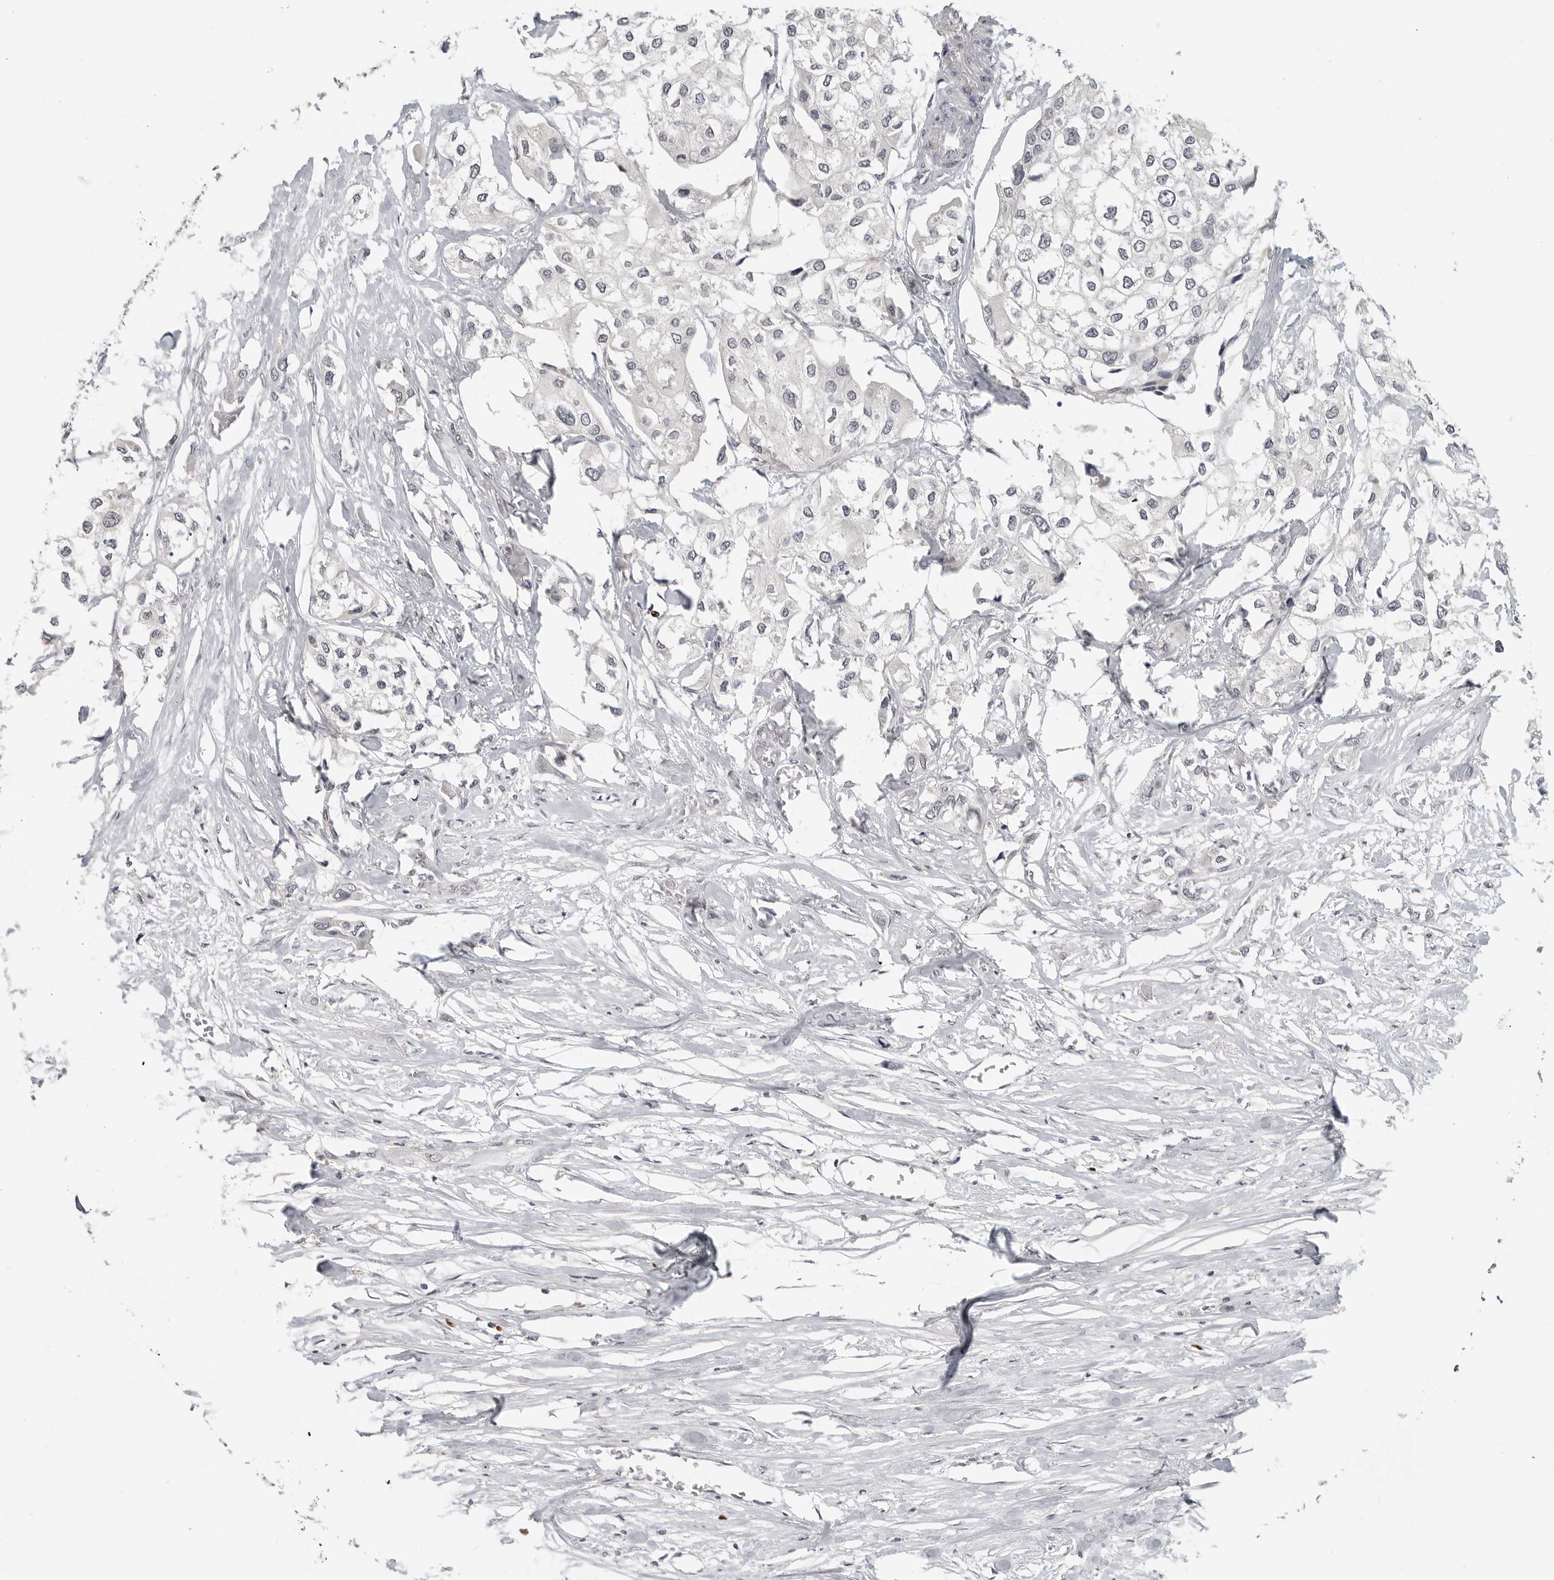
{"staining": {"intensity": "negative", "quantity": "none", "location": "none"}, "tissue": "urothelial cancer", "cell_type": "Tumor cells", "image_type": "cancer", "snomed": [{"axis": "morphology", "description": "Urothelial carcinoma, High grade"}, {"axis": "topography", "description": "Urinary bladder"}], "caption": "This is a photomicrograph of immunohistochemistry (IHC) staining of urothelial cancer, which shows no expression in tumor cells.", "gene": "FOXP3", "patient": {"sex": "male", "age": 64}}